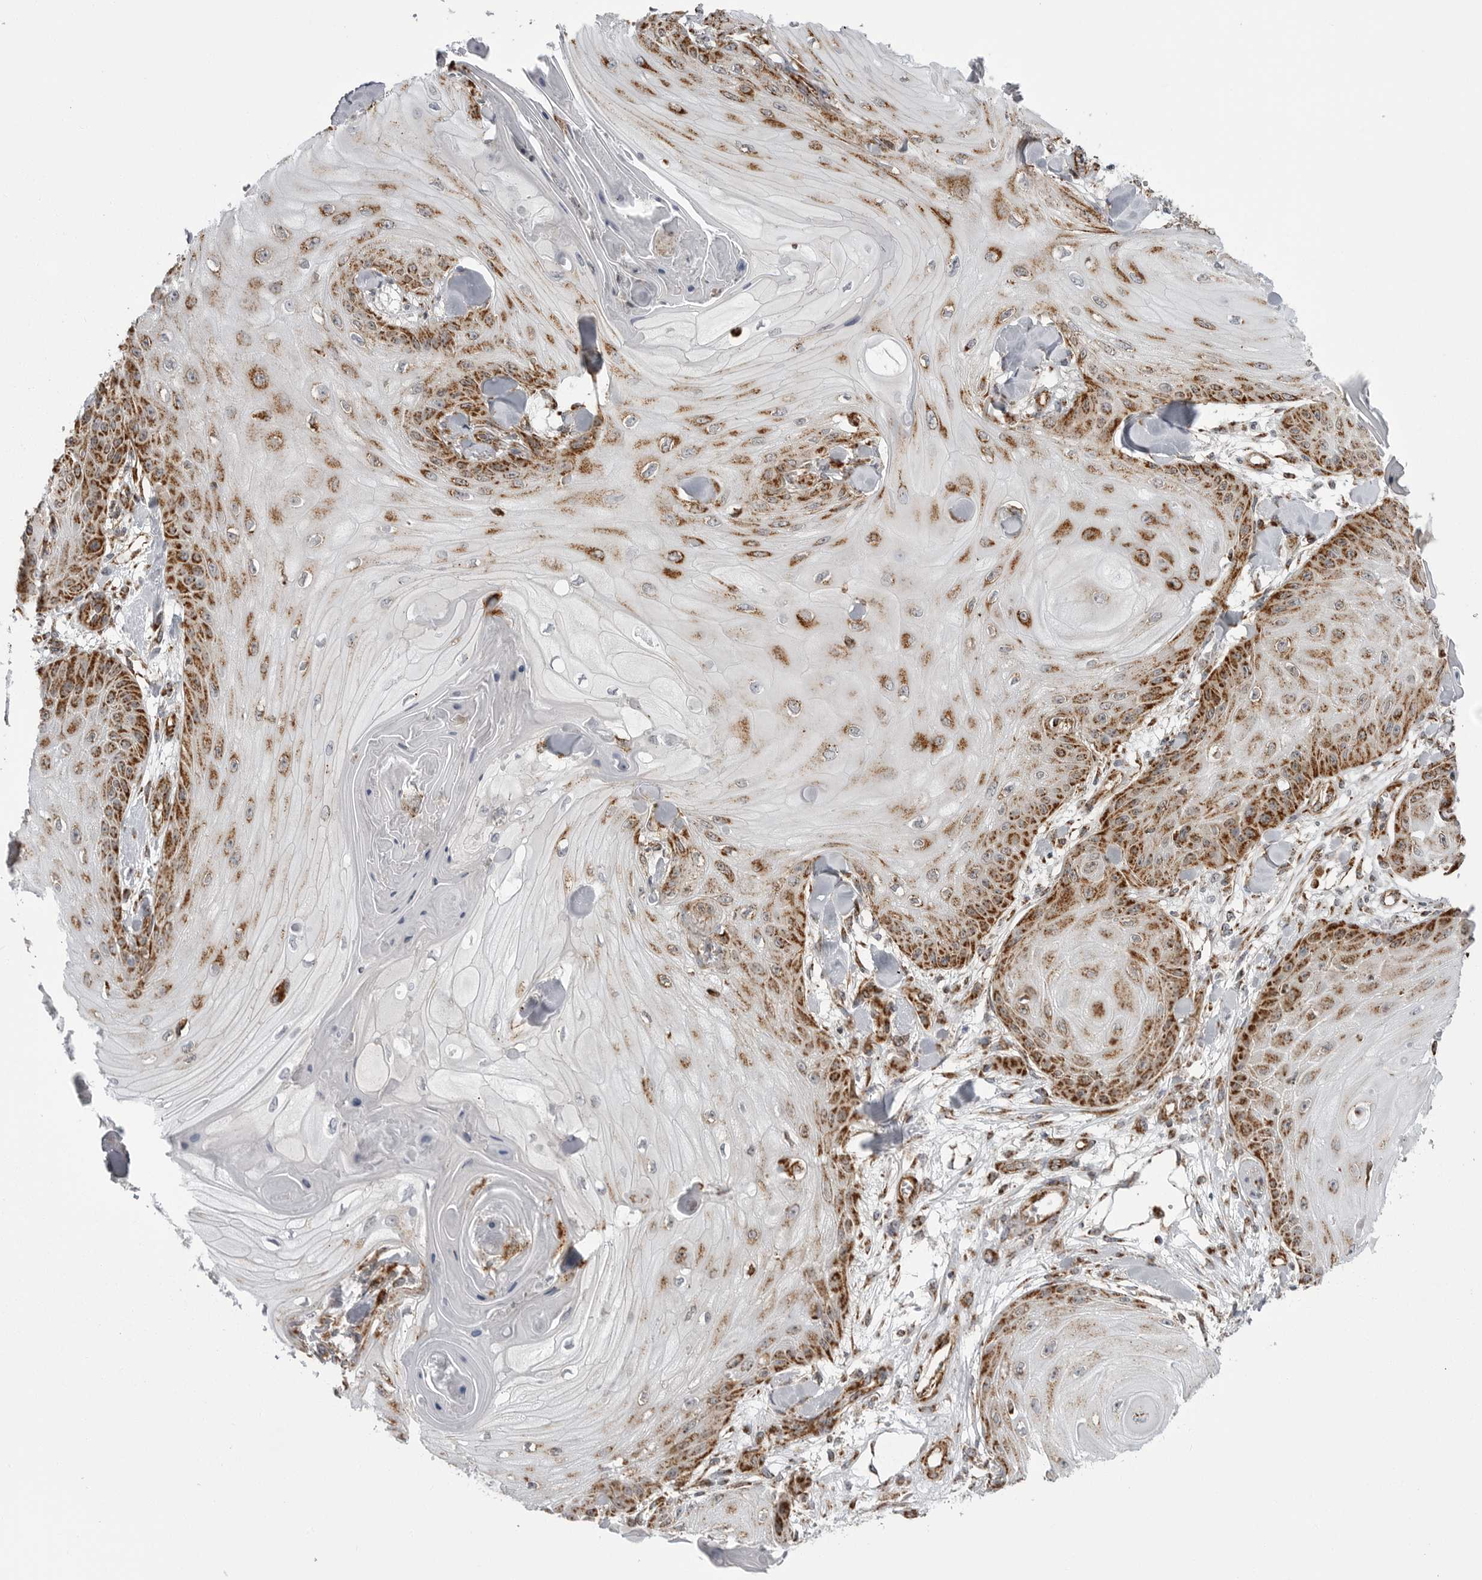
{"staining": {"intensity": "strong", "quantity": "25%-75%", "location": "cytoplasmic/membranous"}, "tissue": "skin cancer", "cell_type": "Tumor cells", "image_type": "cancer", "snomed": [{"axis": "morphology", "description": "Squamous cell carcinoma, NOS"}, {"axis": "topography", "description": "Skin"}], "caption": "Skin squamous cell carcinoma stained with DAB immunohistochemistry reveals high levels of strong cytoplasmic/membranous positivity in approximately 25%-75% of tumor cells.", "gene": "FH", "patient": {"sex": "male", "age": 74}}